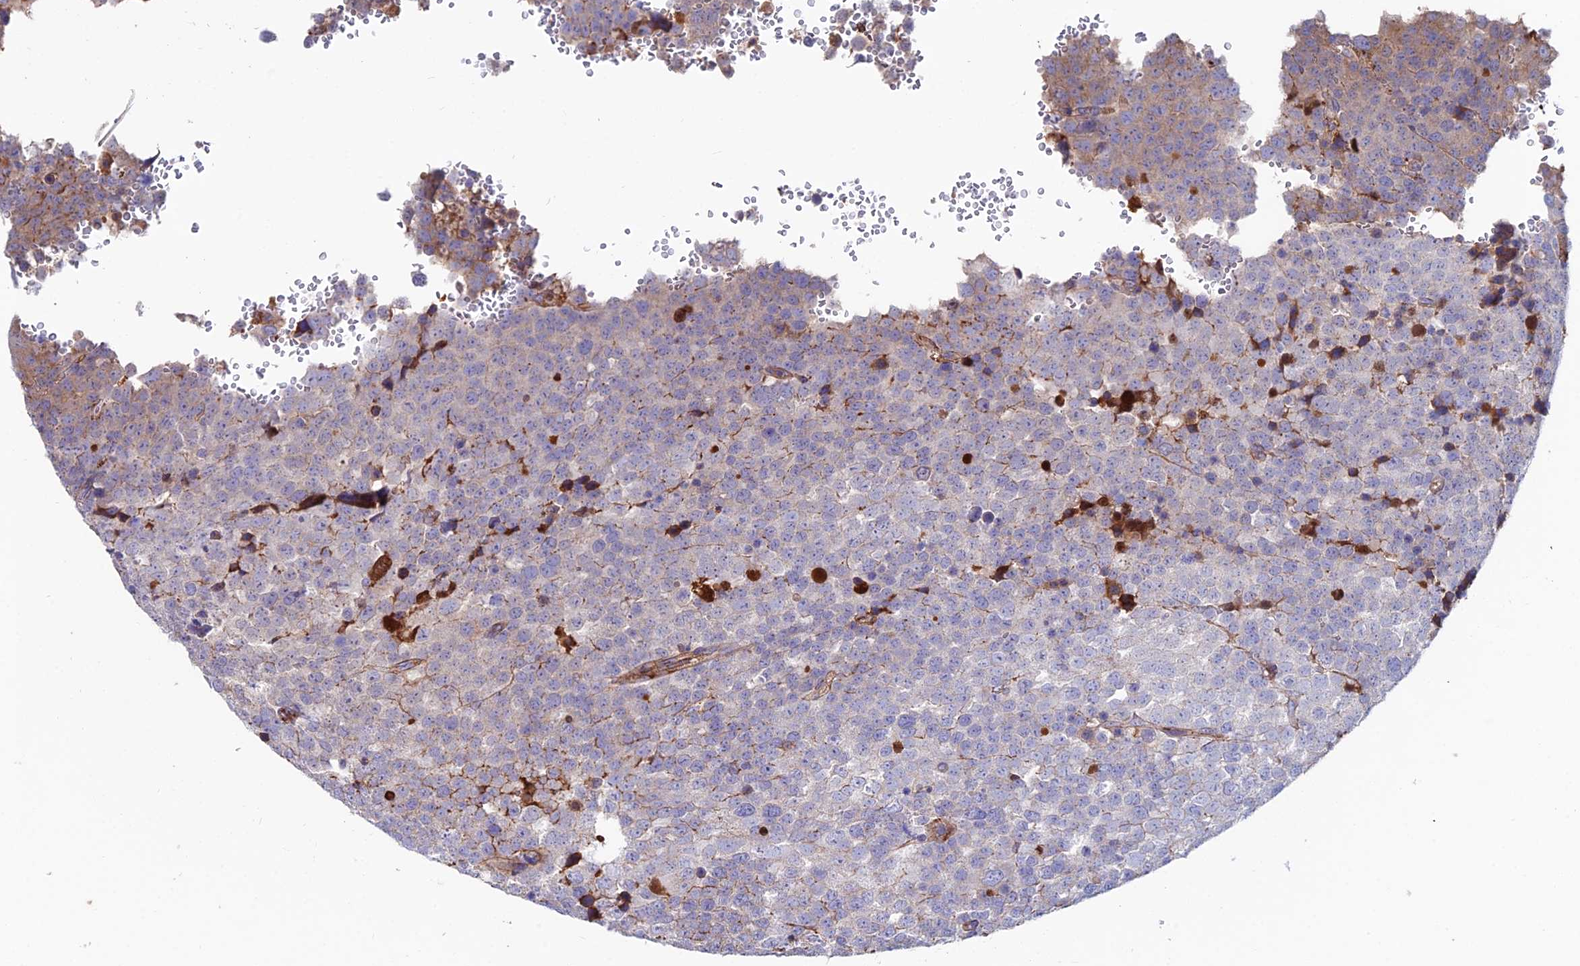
{"staining": {"intensity": "weak", "quantity": "25%-75%", "location": "cytoplasmic/membranous"}, "tissue": "testis cancer", "cell_type": "Tumor cells", "image_type": "cancer", "snomed": [{"axis": "morphology", "description": "Seminoma, NOS"}, {"axis": "topography", "description": "Testis"}], "caption": "About 25%-75% of tumor cells in testis cancer demonstrate weak cytoplasmic/membranous protein positivity as visualized by brown immunohistochemical staining.", "gene": "SLC25A16", "patient": {"sex": "male", "age": 71}}